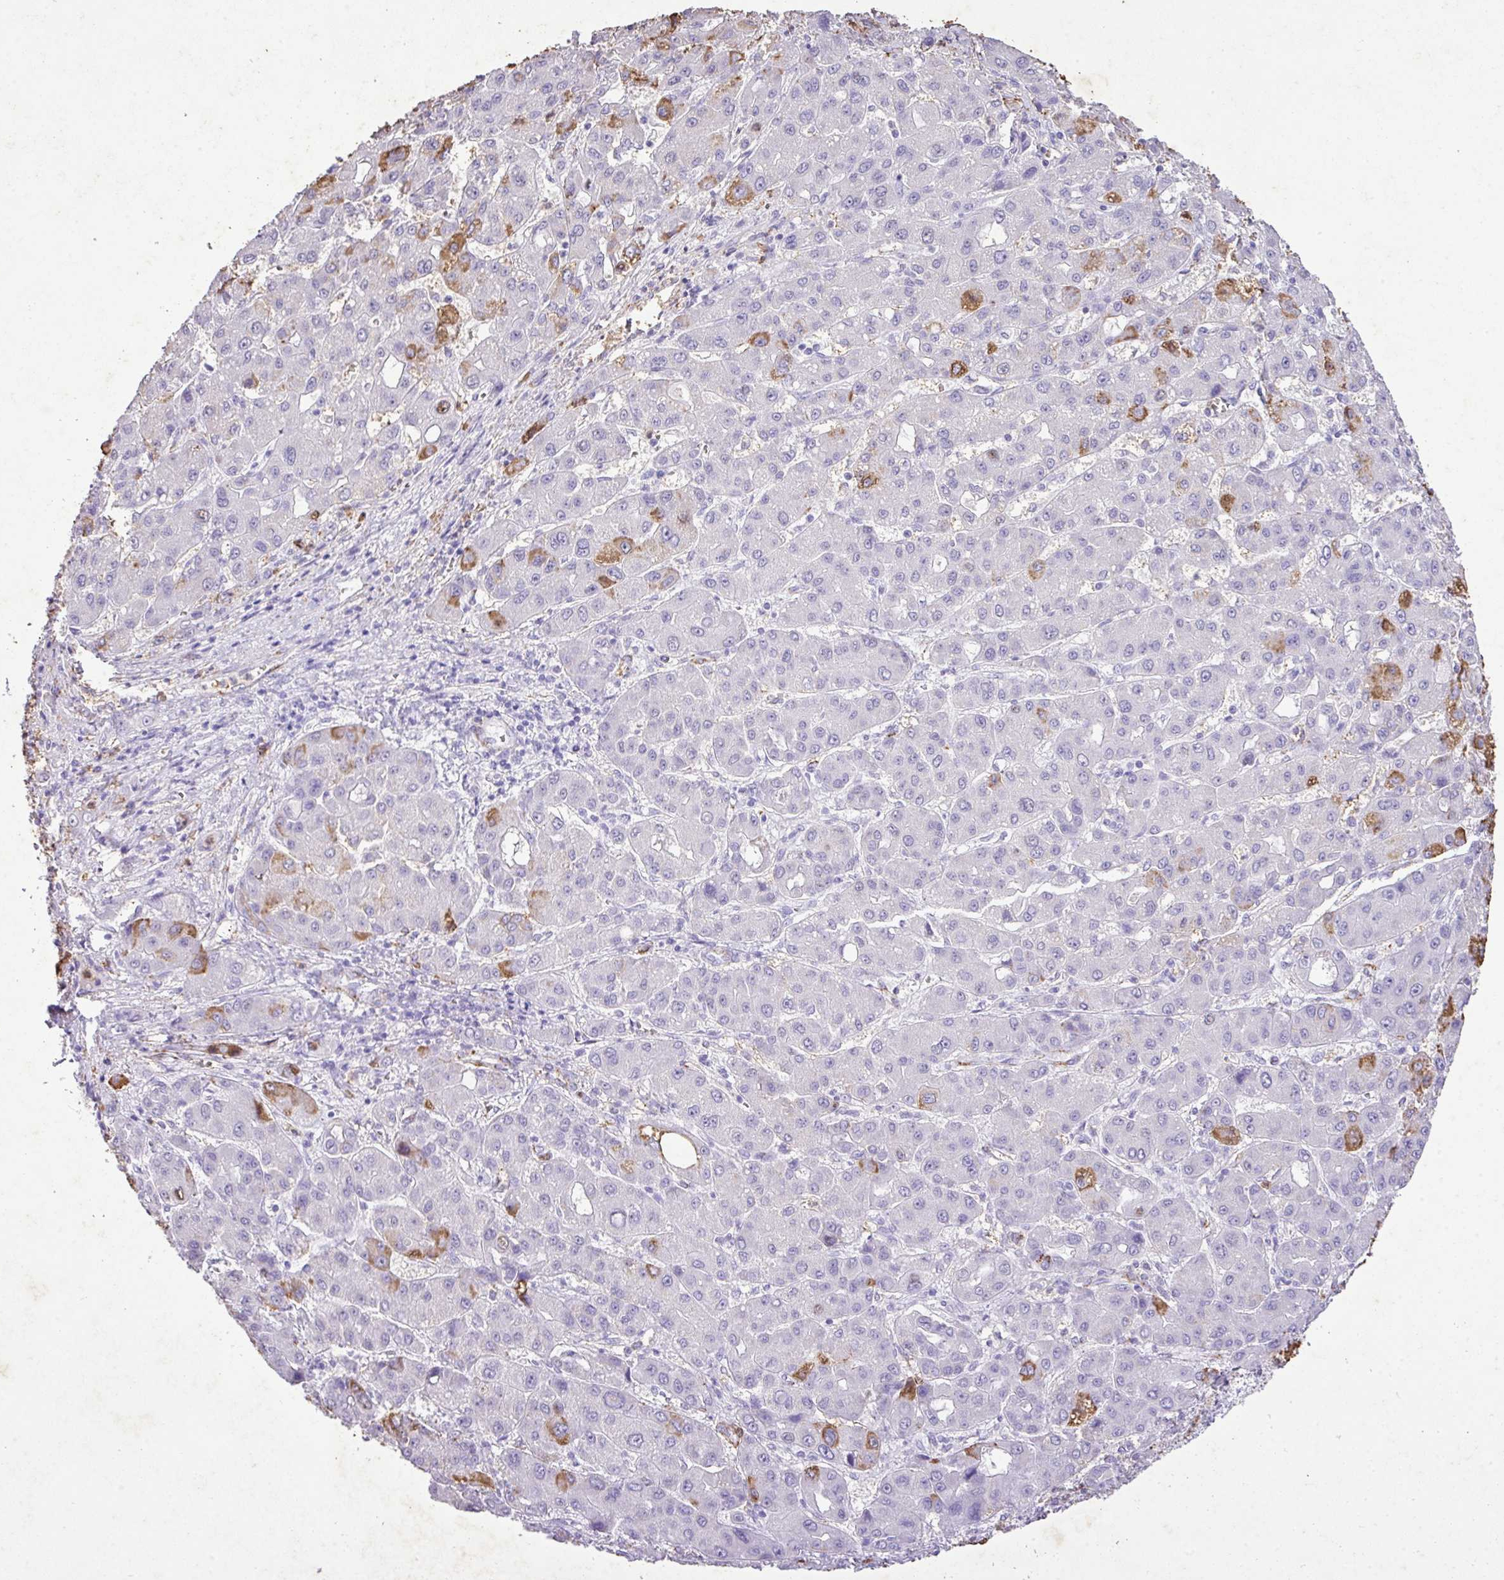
{"staining": {"intensity": "moderate", "quantity": "<25%", "location": "cytoplasmic/membranous"}, "tissue": "liver cancer", "cell_type": "Tumor cells", "image_type": "cancer", "snomed": [{"axis": "morphology", "description": "Carcinoma, Hepatocellular, NOS"}, {"axis": "topography", "description": "Liver"}], "caption": "Moderate cytoplasmic/membranous positivity for a protein is appreciated in approximately <25% of tumor cells of liver hepatocellular carcinoma using immunohistochemistry.", "gene": "KCNJ11", "patient": {"sex": "male", "age": 55}}